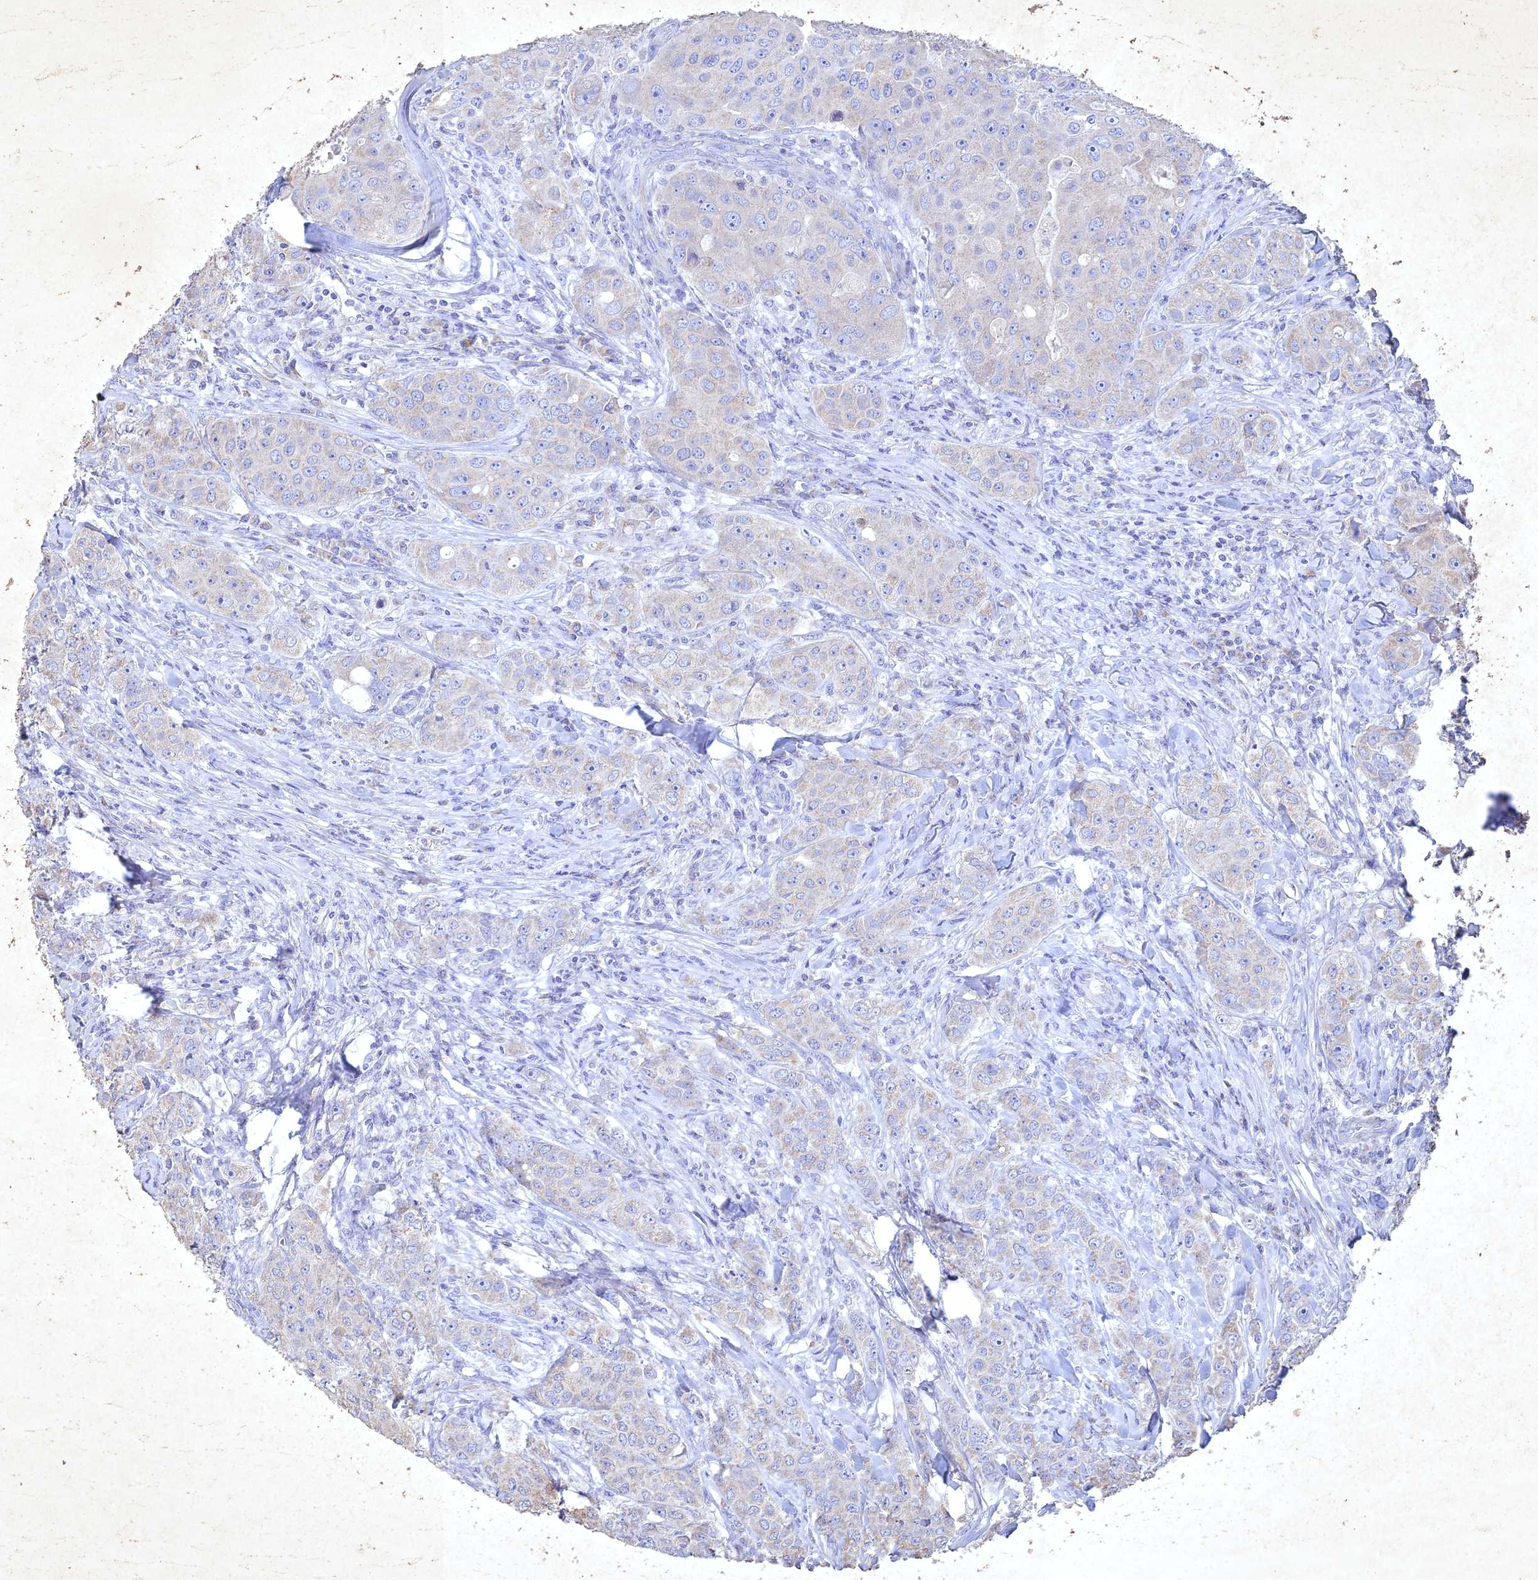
{"staining": {"intensity": "negative", "quantity": "none", "location": "none"}, "tissue": "breast cancer", "cell_type": "Tumor cells", "image_type": "cancer", "snomed": [{"axis": "morphology", "description": "Duct carcinoma"}, {"axis": "topography", "description": "Breast"}], "caption": "Immunohistochemical staining of human breast infiltrating ductal carcinoma demonstrates no significant staining in tumor cells.", "gene": "NDUFV1", "patient": {"sex": "female", "age": 43}}